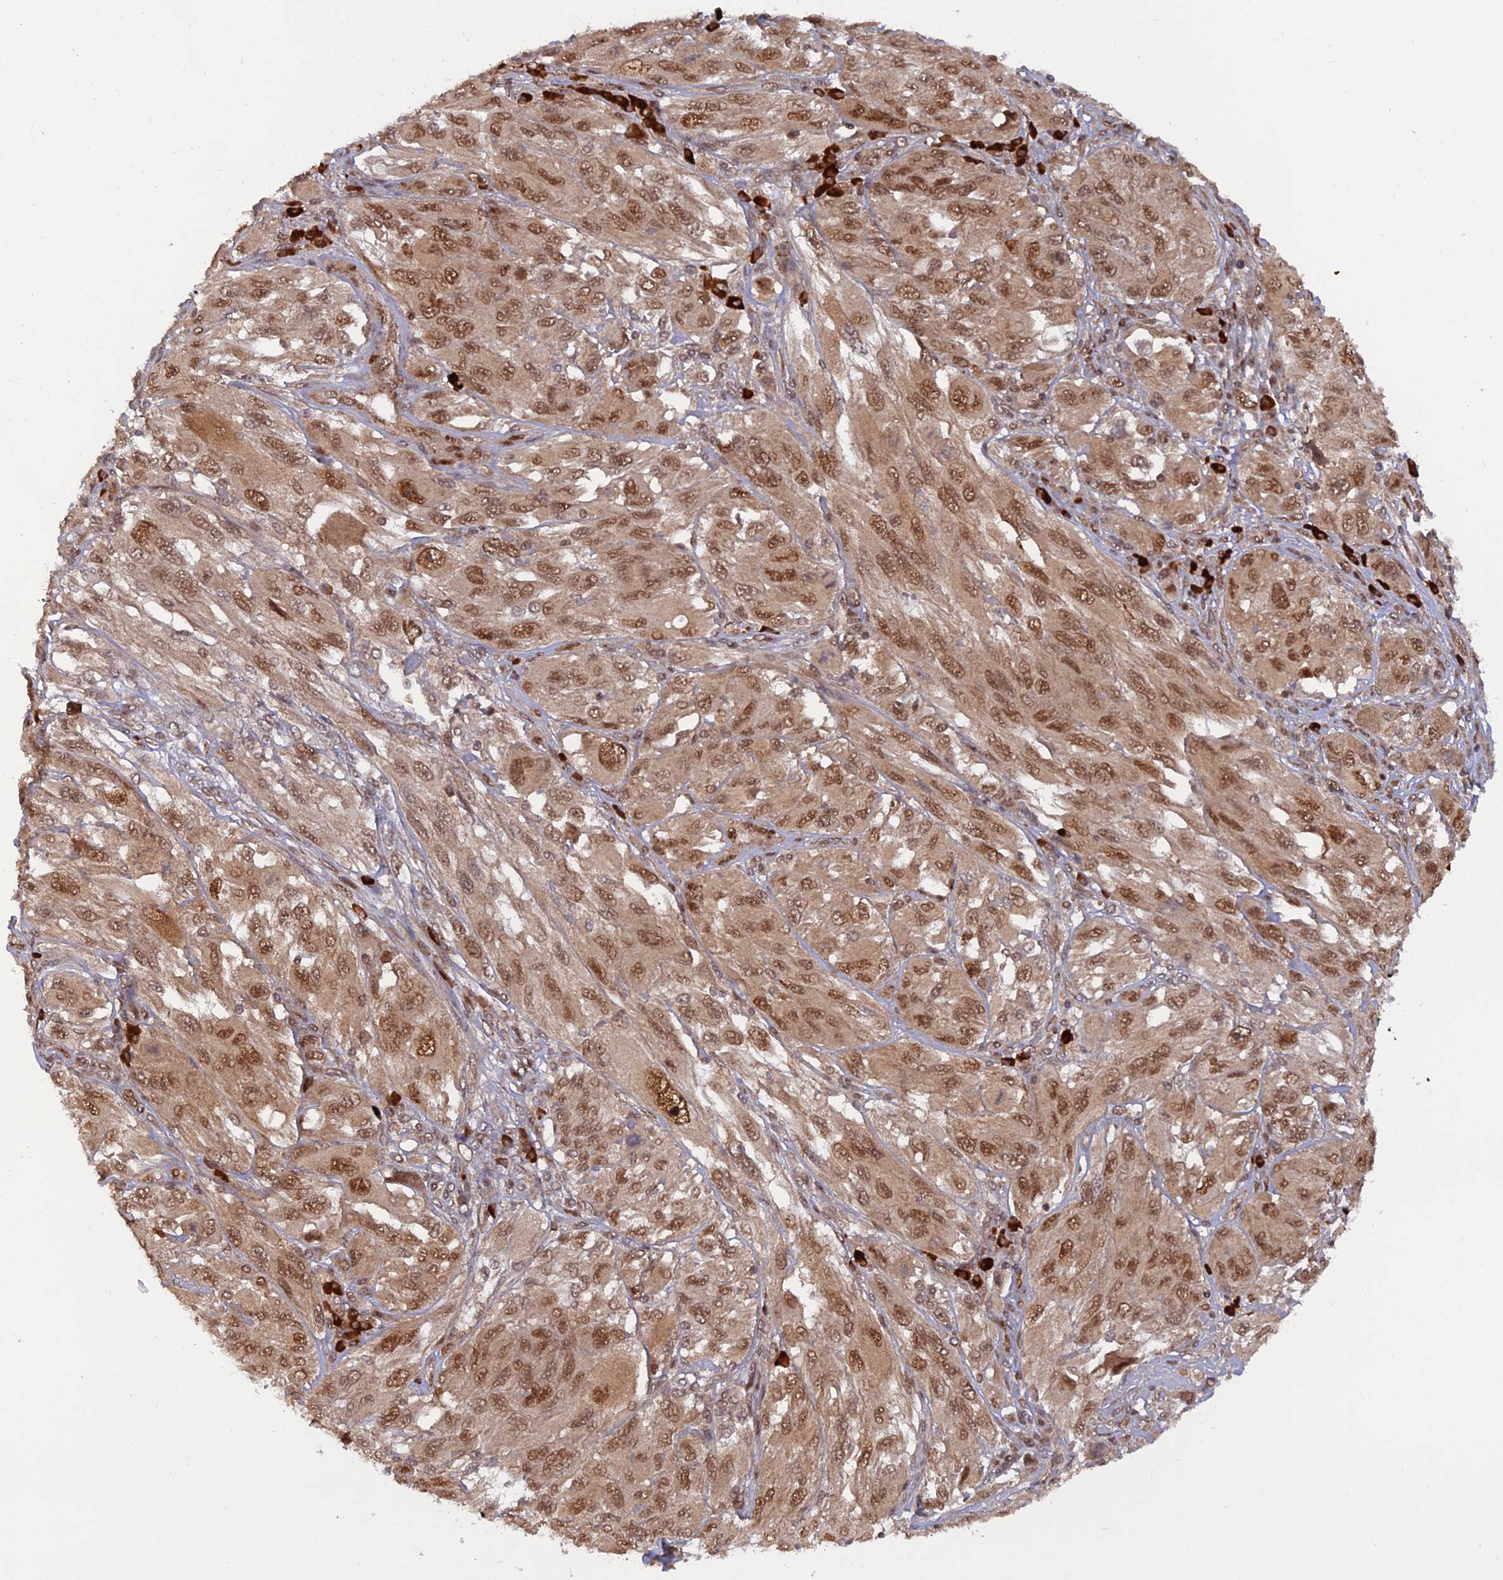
{"staining": {"intensity": "moderate", "quantity": ">75%", "location": "nuclear"}, "tissue": "melanoma", "cell_type": "Tumor cells", "image_type": "cancer", "snomed": [{"axis": "morphology", "description": "Malignant melanoma, NOS"}, {"axis": "topography", "description": "Skin"}], "caption": "Immunohistochemical staining of human melanoma shows moderate nuclear protein staining in about >75% of tumor cells.", "gene": "ZNF565", "patient": {"sex": "female", "age": 91}}